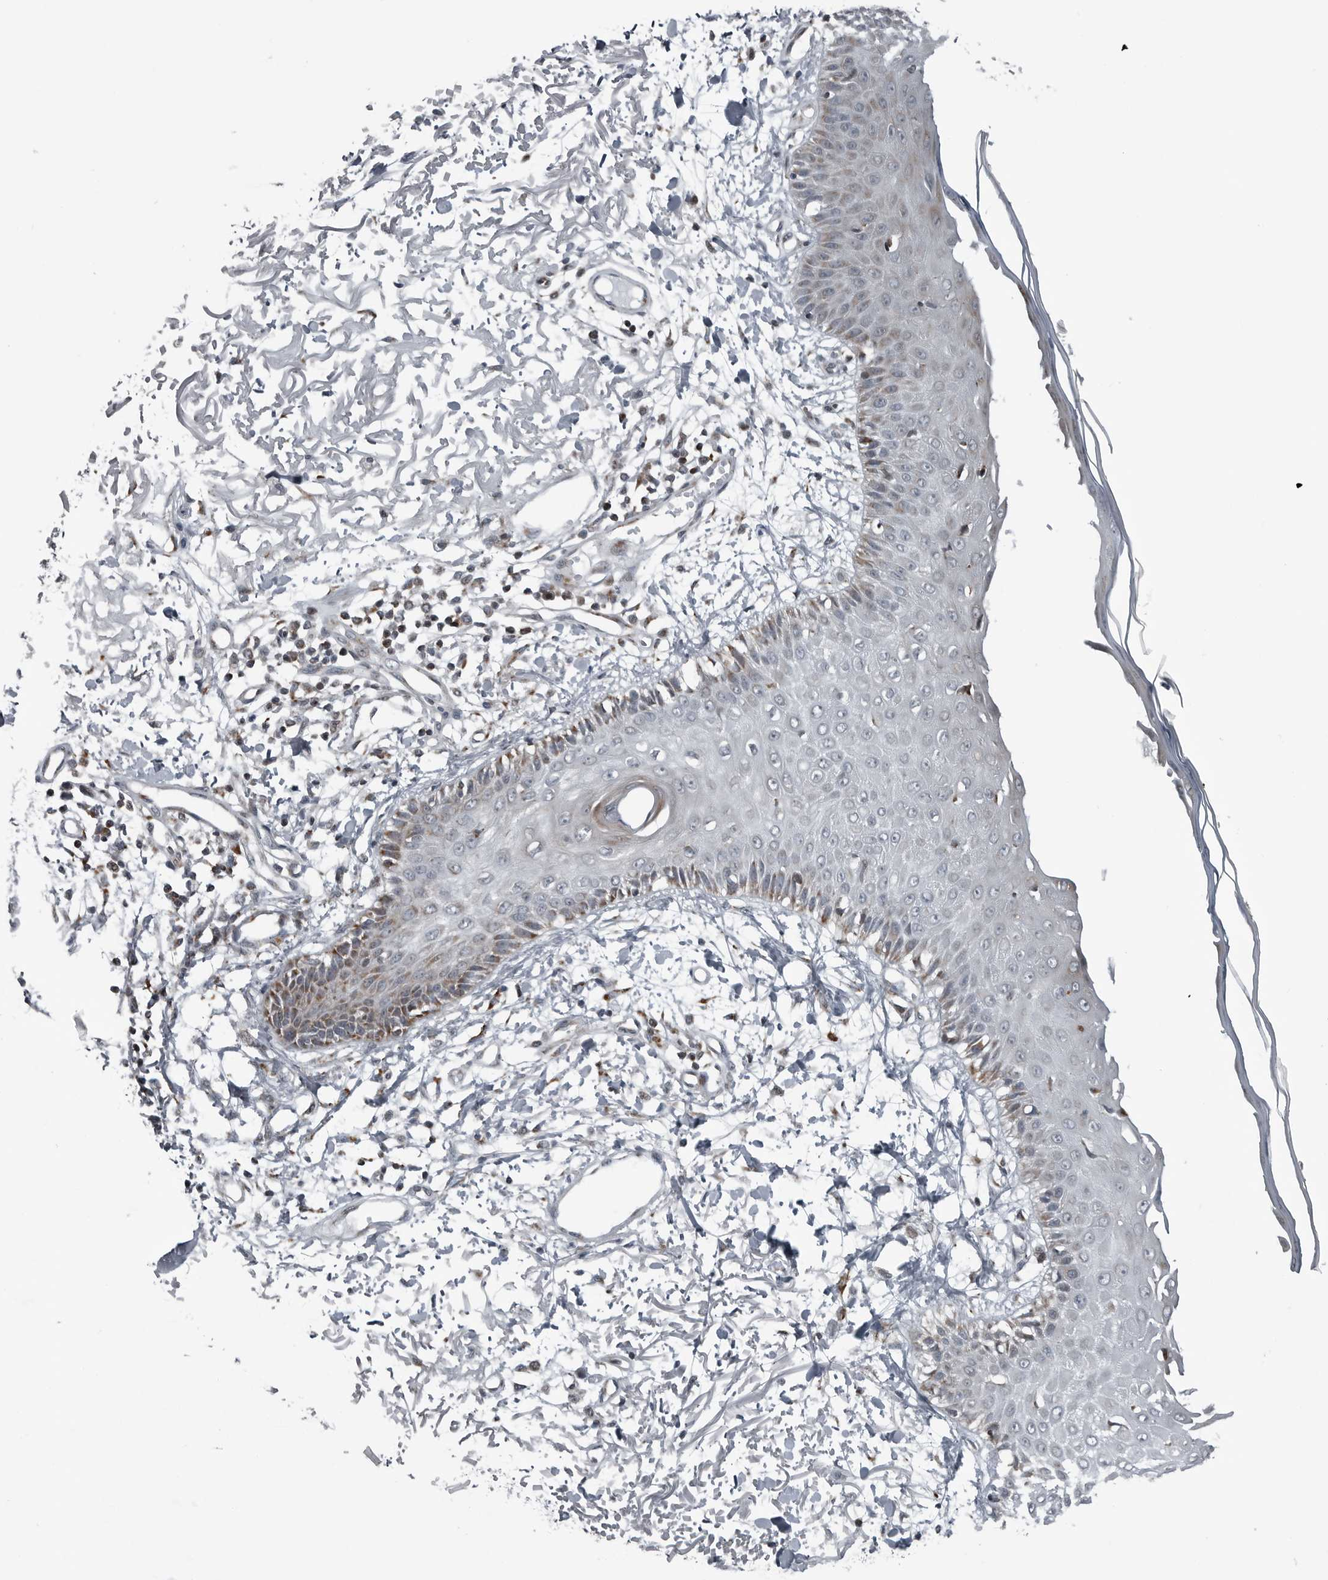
{"staining": {"intensity": "weak", "quantity": "25%-75%", "location": "cytoplasmic/membranous"}, "tissue": "skin", "cell_type": "Fibroblasts", "image_type": "normal", "snomed": [{"axis": "morphology", "description": "Normal tissue, NOS"}, {"axis": "morphology", "description": "Squamous cell carcinoma, NOS"}, {"axis": "topography", "description": "Skin"}, {"axis": "topography", "description": "Peripheral nerve tissue"}], "caption": "Weak cytoplasmic/membranous expression is appreciated in approximately 25%-75% of fibroblasts in normal skin. (DAB = brown stain, brightfield microscopy at high magnification).", "gene": "GAK", "patient": {"sex": "male", "age": 83}}